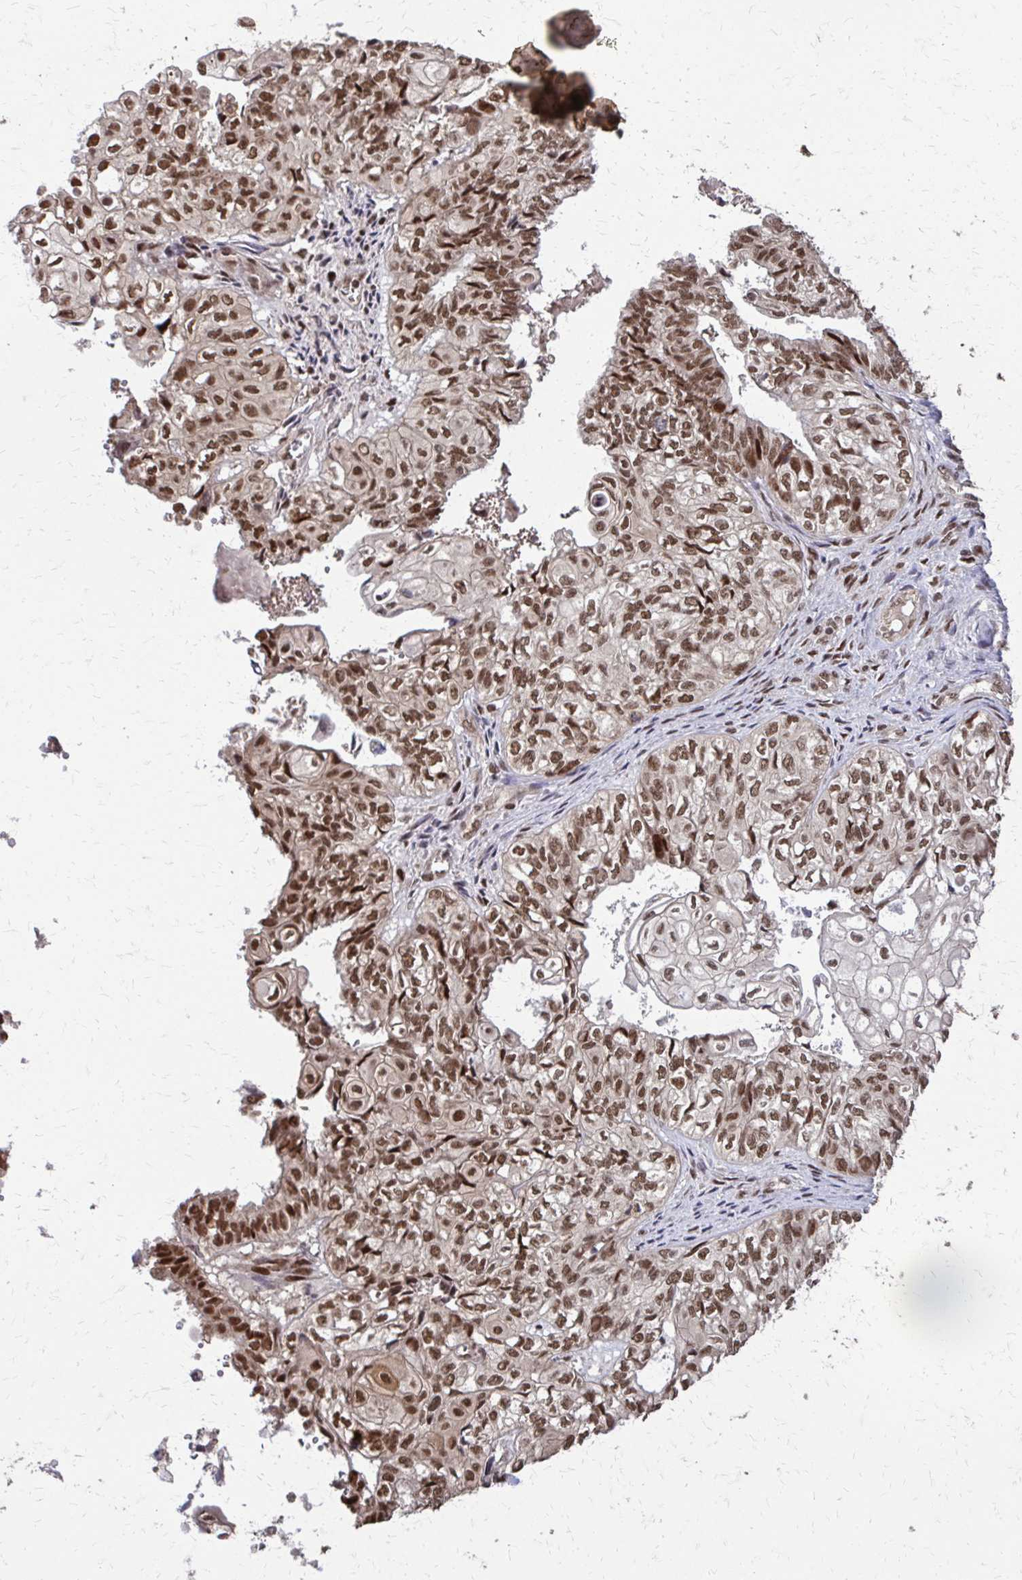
{"staining": {"intensity": "moderate", "quantity": ">75%", "location": "nuclear"}, "tissue": "ovarian cancer", "cell_type": "Tumor cells", "image_type": "cancer", "snomed": [{"axis": "morphology", "description": "Carcinoma, endometroid"}, {"axis": "topography", "description": "Ovary"}], "caption": "Immunohistochemical staining of human ovarian cancer reveals medium levels of moderate nuclear protein staining in about >75% of tumor cells.", "gene": "SS18", "patient": {"sex": "female", "age": 64}}